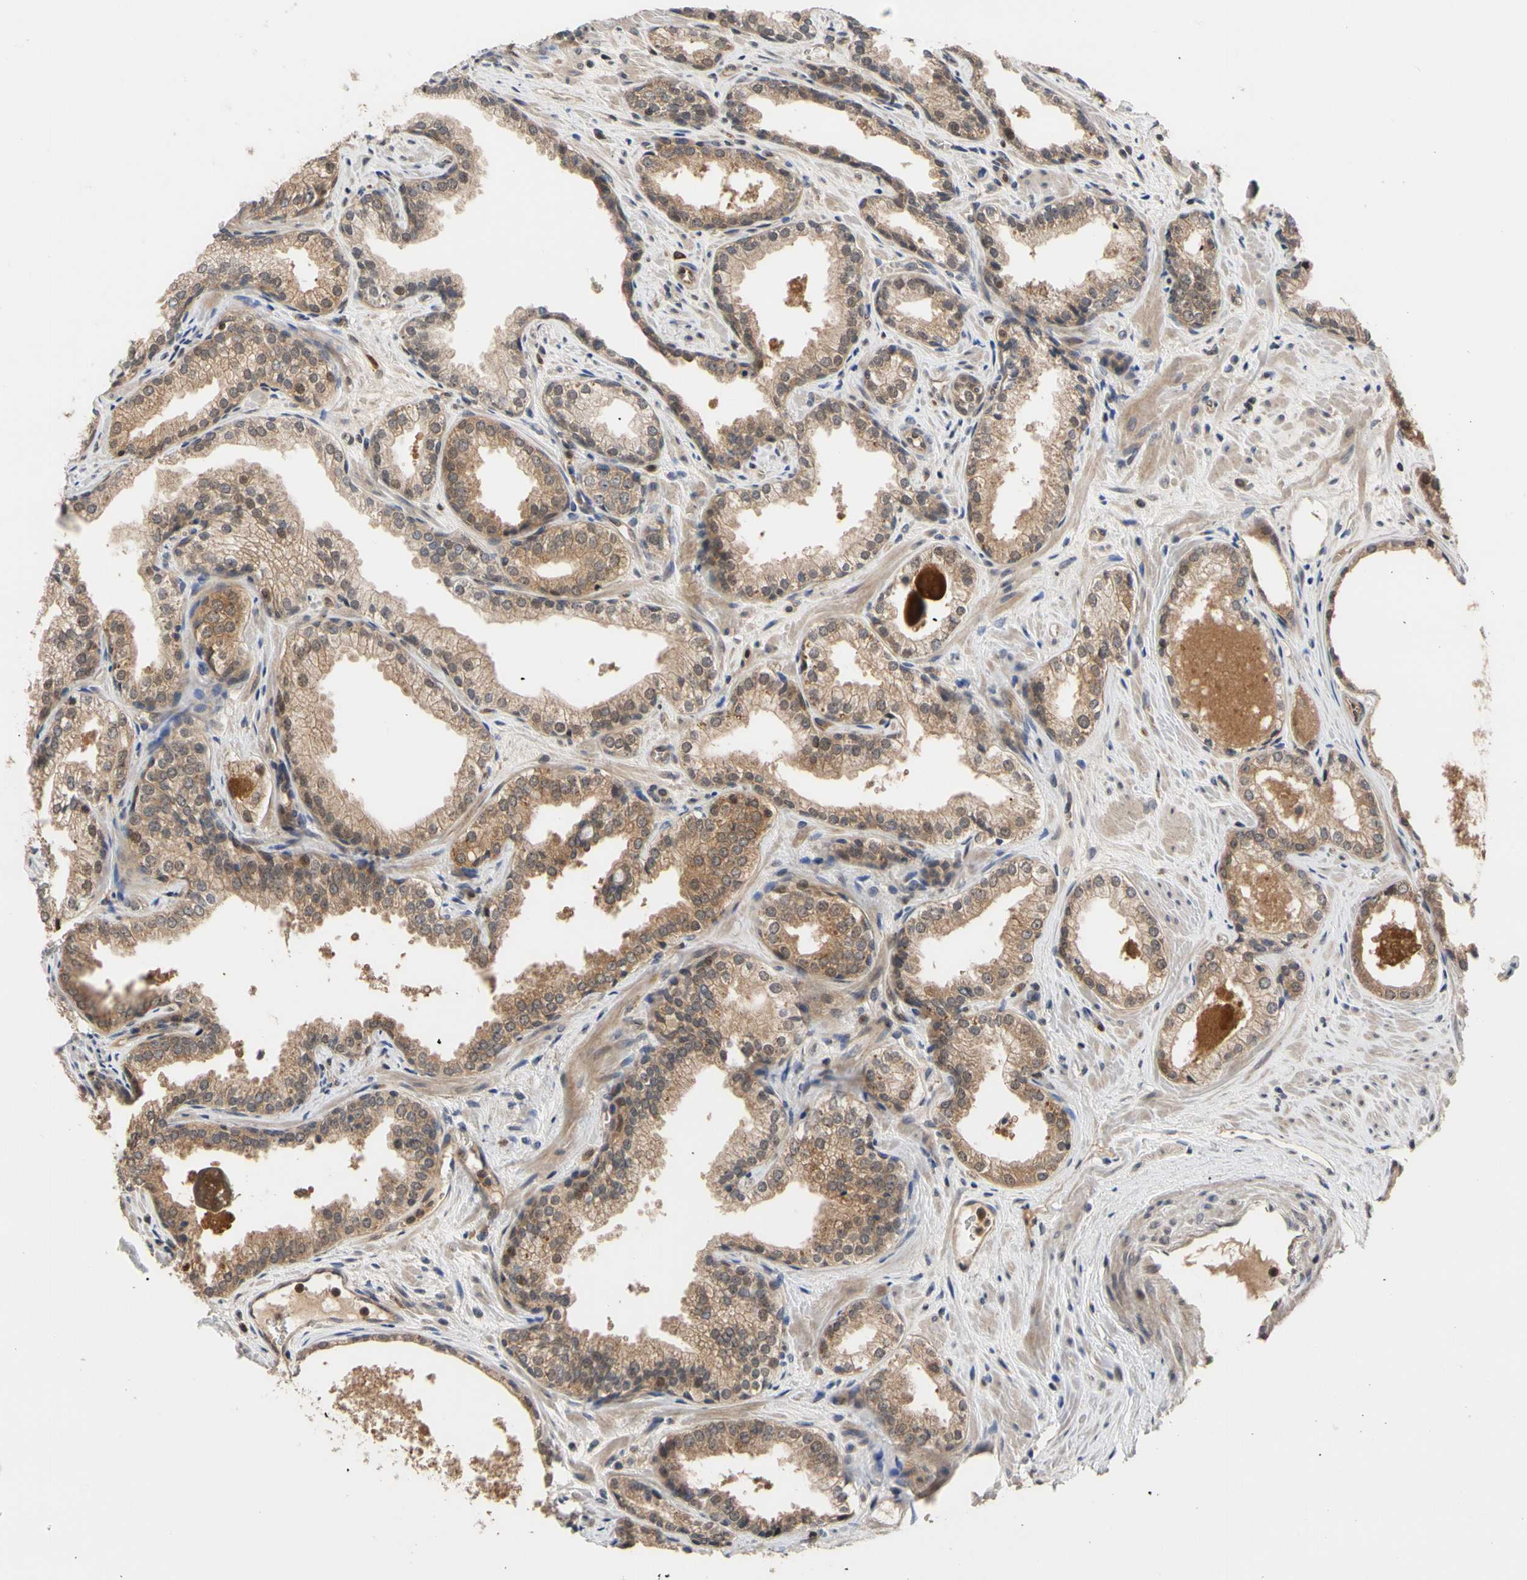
{"staining": {"intensity": "moderate", "quantity": ">75%", "location": "cytoplasmic/membranous"}, "tissue": "prostate cancer", "cell_type": "Tumor cells", "image_type": "cancer", "snomed": [{"axis": "morphology", "description": "Adenocarcinoma, Low grade"}, {"axis": "topography", "description": "Prostate"}], "caption": "Immunohistochemical staining of human prostate cancer (adenocarcinoma (low-grade)) exhibits medium levels of moderate cytoplasmic/membranous expression in about >75% of tumor cells. The staining was performed using DAB, with brown indicating positive protein expression. Nuclei are stained blue with hematoxylin.", "gene": "CYTIP", "patient": {"sex": "male", "age": 60}}